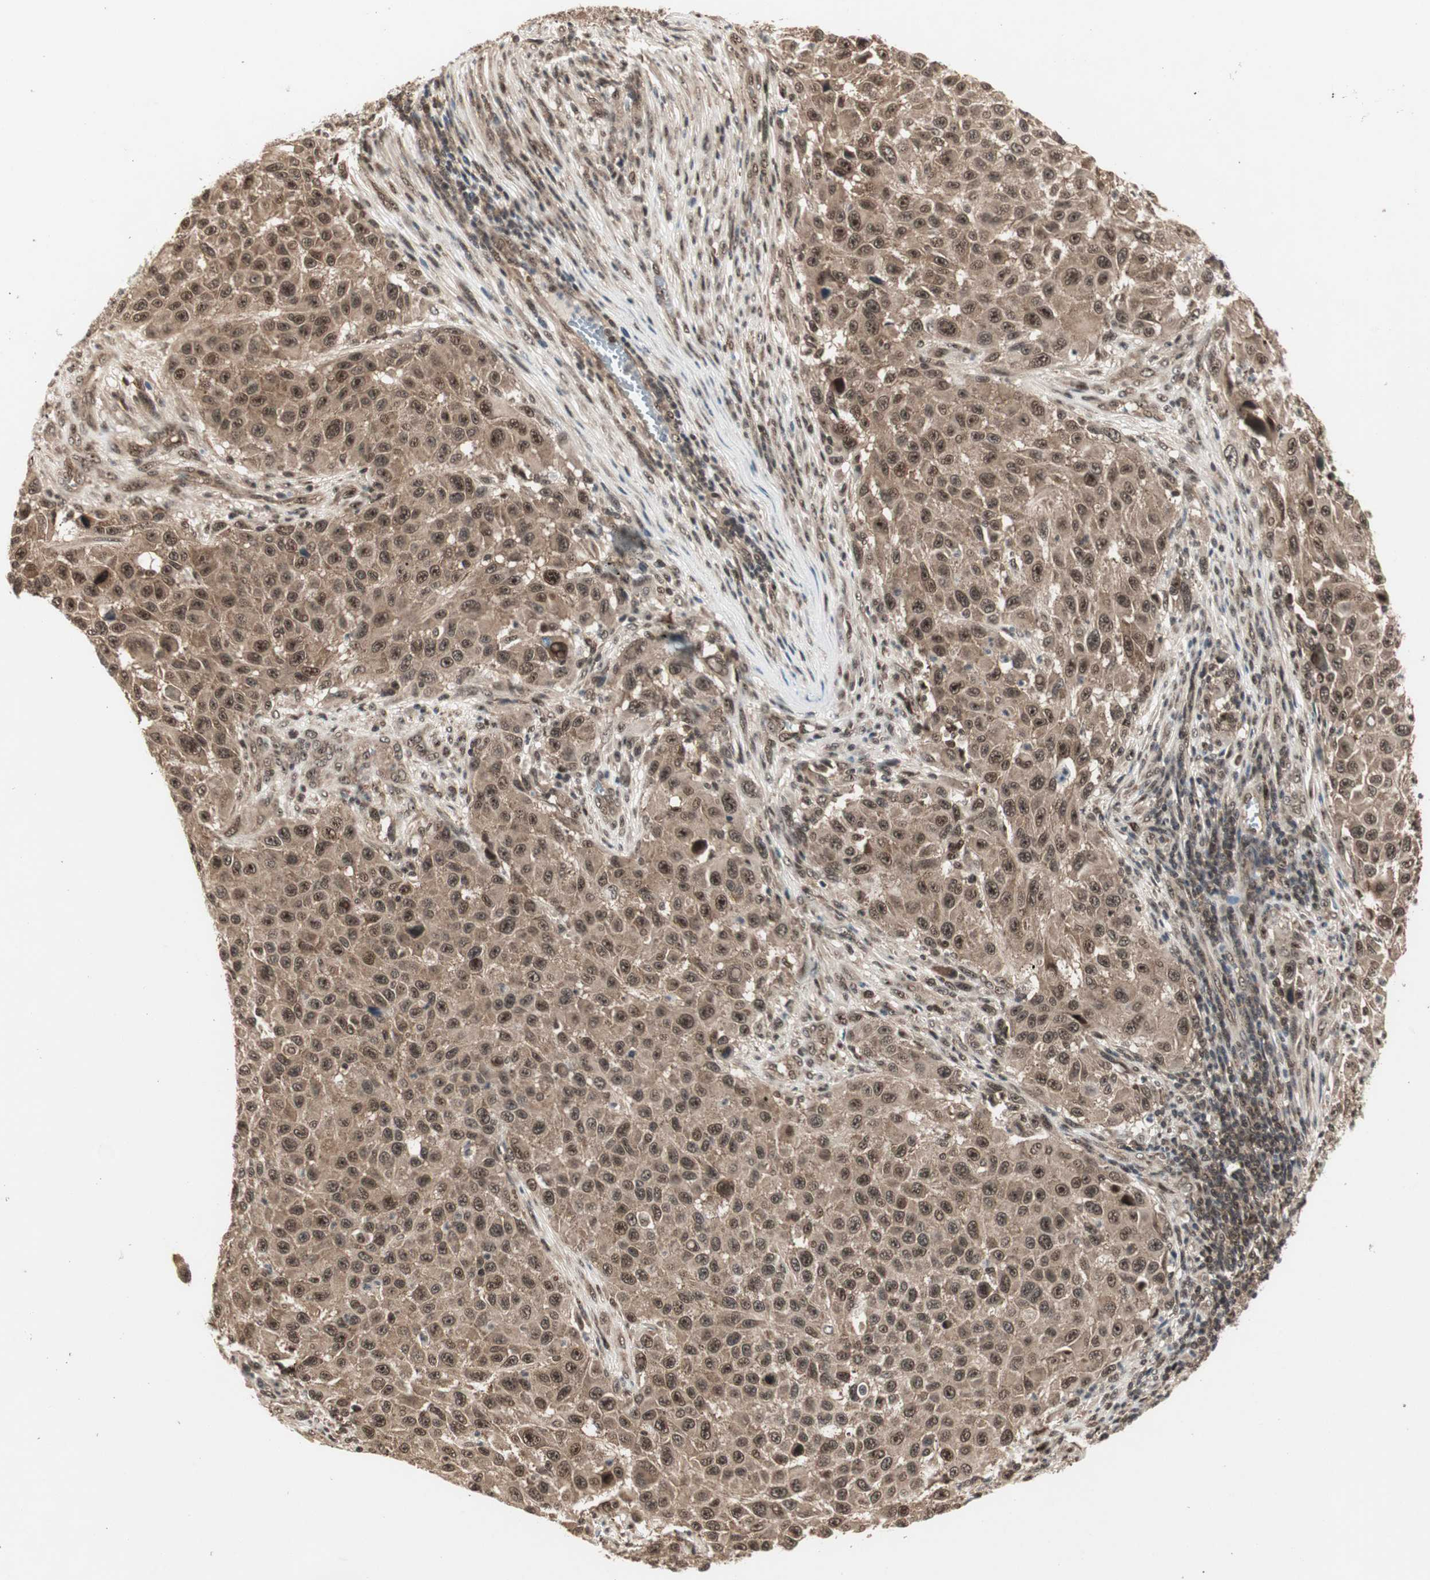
{"staining": {"intensity": "moderate", "quantity": ">75%", "location": "cytoplasmic/membranous,nuclear"}, "tissue": "melanoma", "cell_type": "Tumor cells", "image_type": "cancer", "snomed": [{"axis": "morphology", "description": "Malignant melanoma, Metastatic site"}, {"axis": "topography", "description": "Lymph node"}], "caption": "This histopathology image exhibits immunohistochemistry (IHC) staining of malignant melanoma (metastatic site), with medium moderate cytoplasmic/membranous and nuclear positivity in about >75% of tumor cells.", "gene": "CSNK2B", "patient": {"sex": "male", "age": 61}}